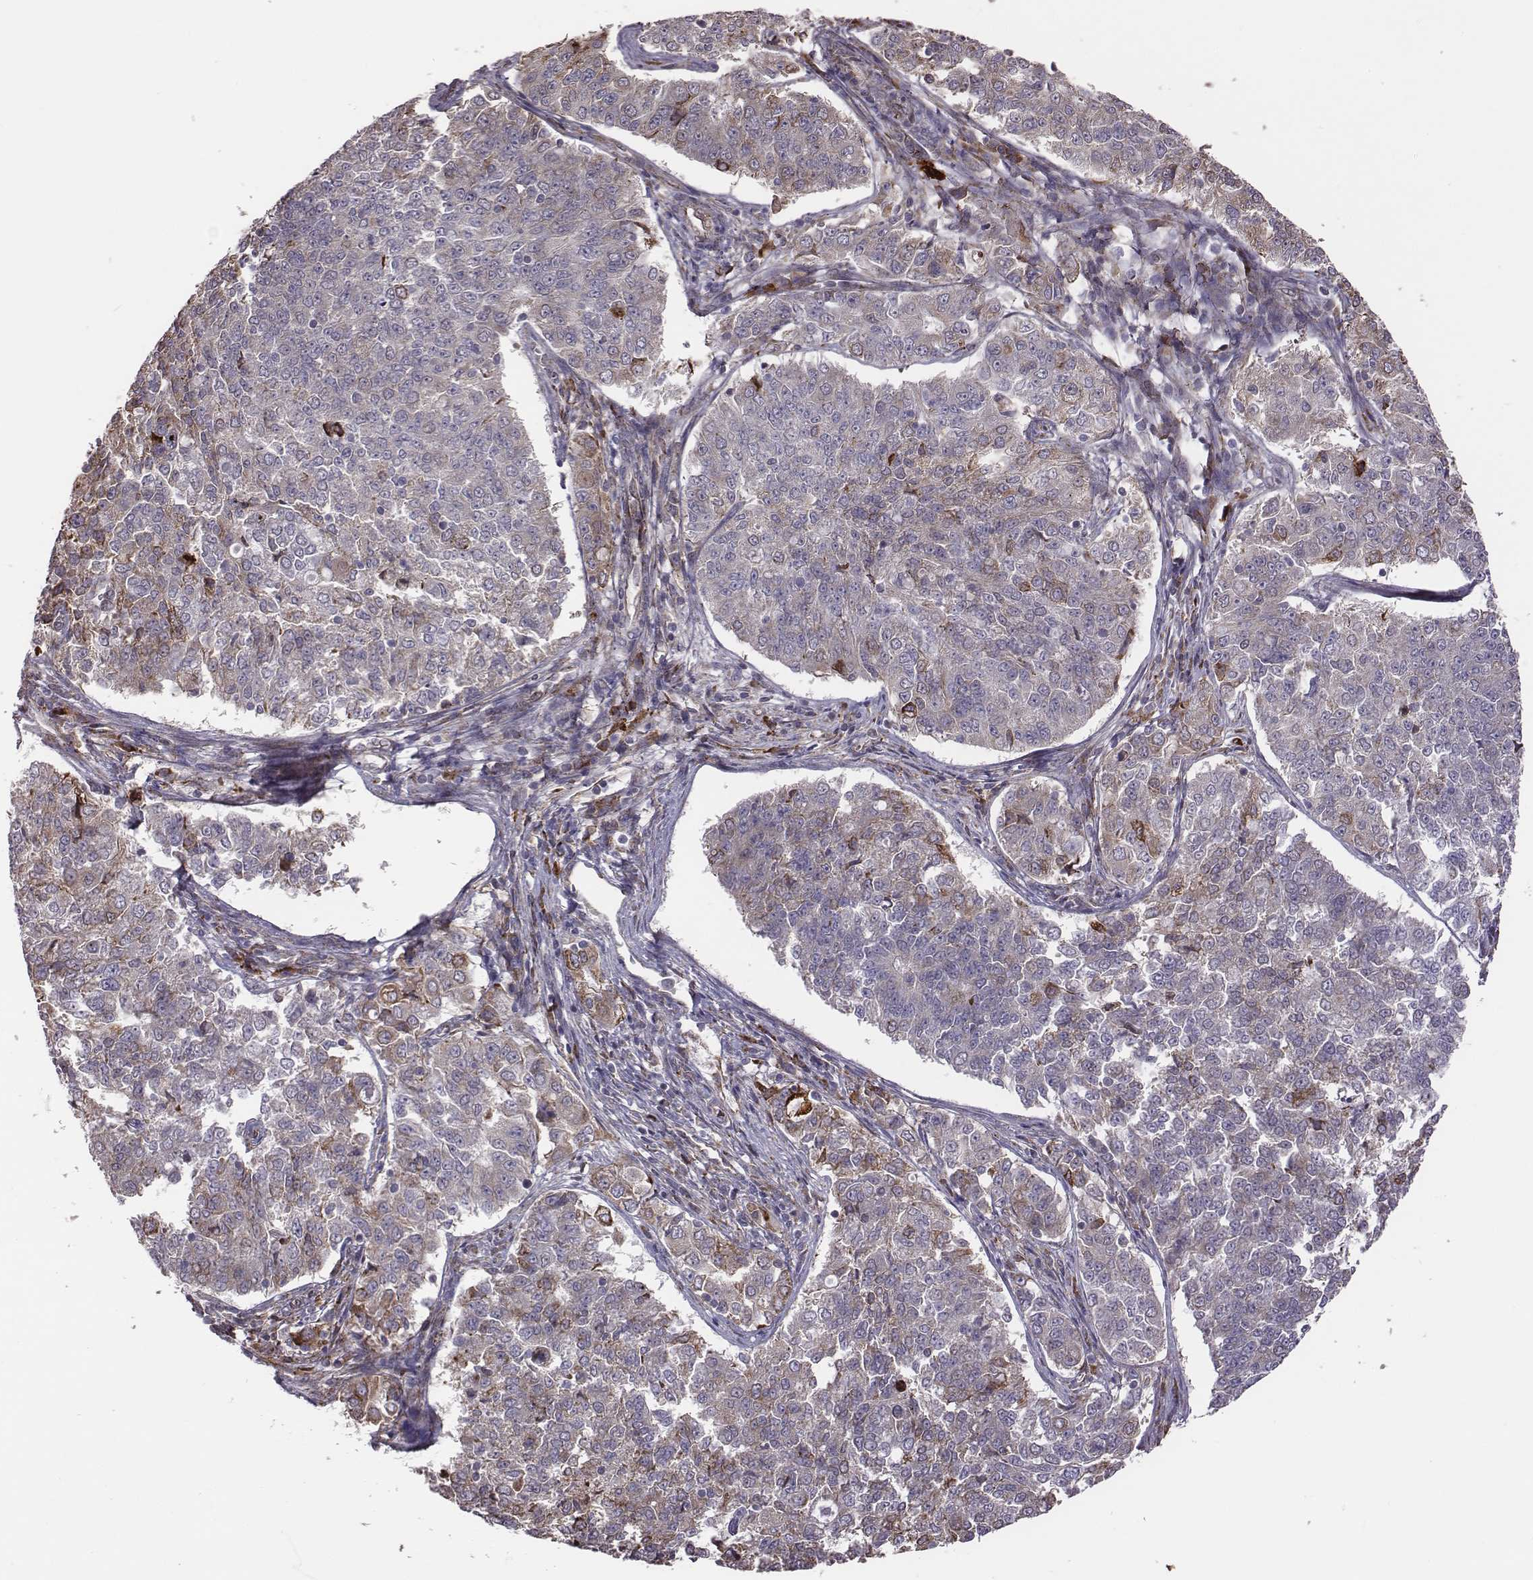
{"staining": {"intensity": "moderate", "quantity": "25%-75%", "location": "cytoplasmic/membranous"}, "tissue": "endometrial cancer", "cell_type": "Tumor cells", "image_type": "cancer", "snomed": [{"axis": "morphology", "description": "Adenocarcinoma, NOS"}, {"axis": "topography", "description": "Endometrium"}], "caption": "Brown immunohistochemical staining in endometrial adenocarcinoma displays moderate cytoplasmic/membranous staining in approximately 25%-75% of tumor cells.", "gene": "SELENOI", "patient": {"sex": "female", "age": 43}}